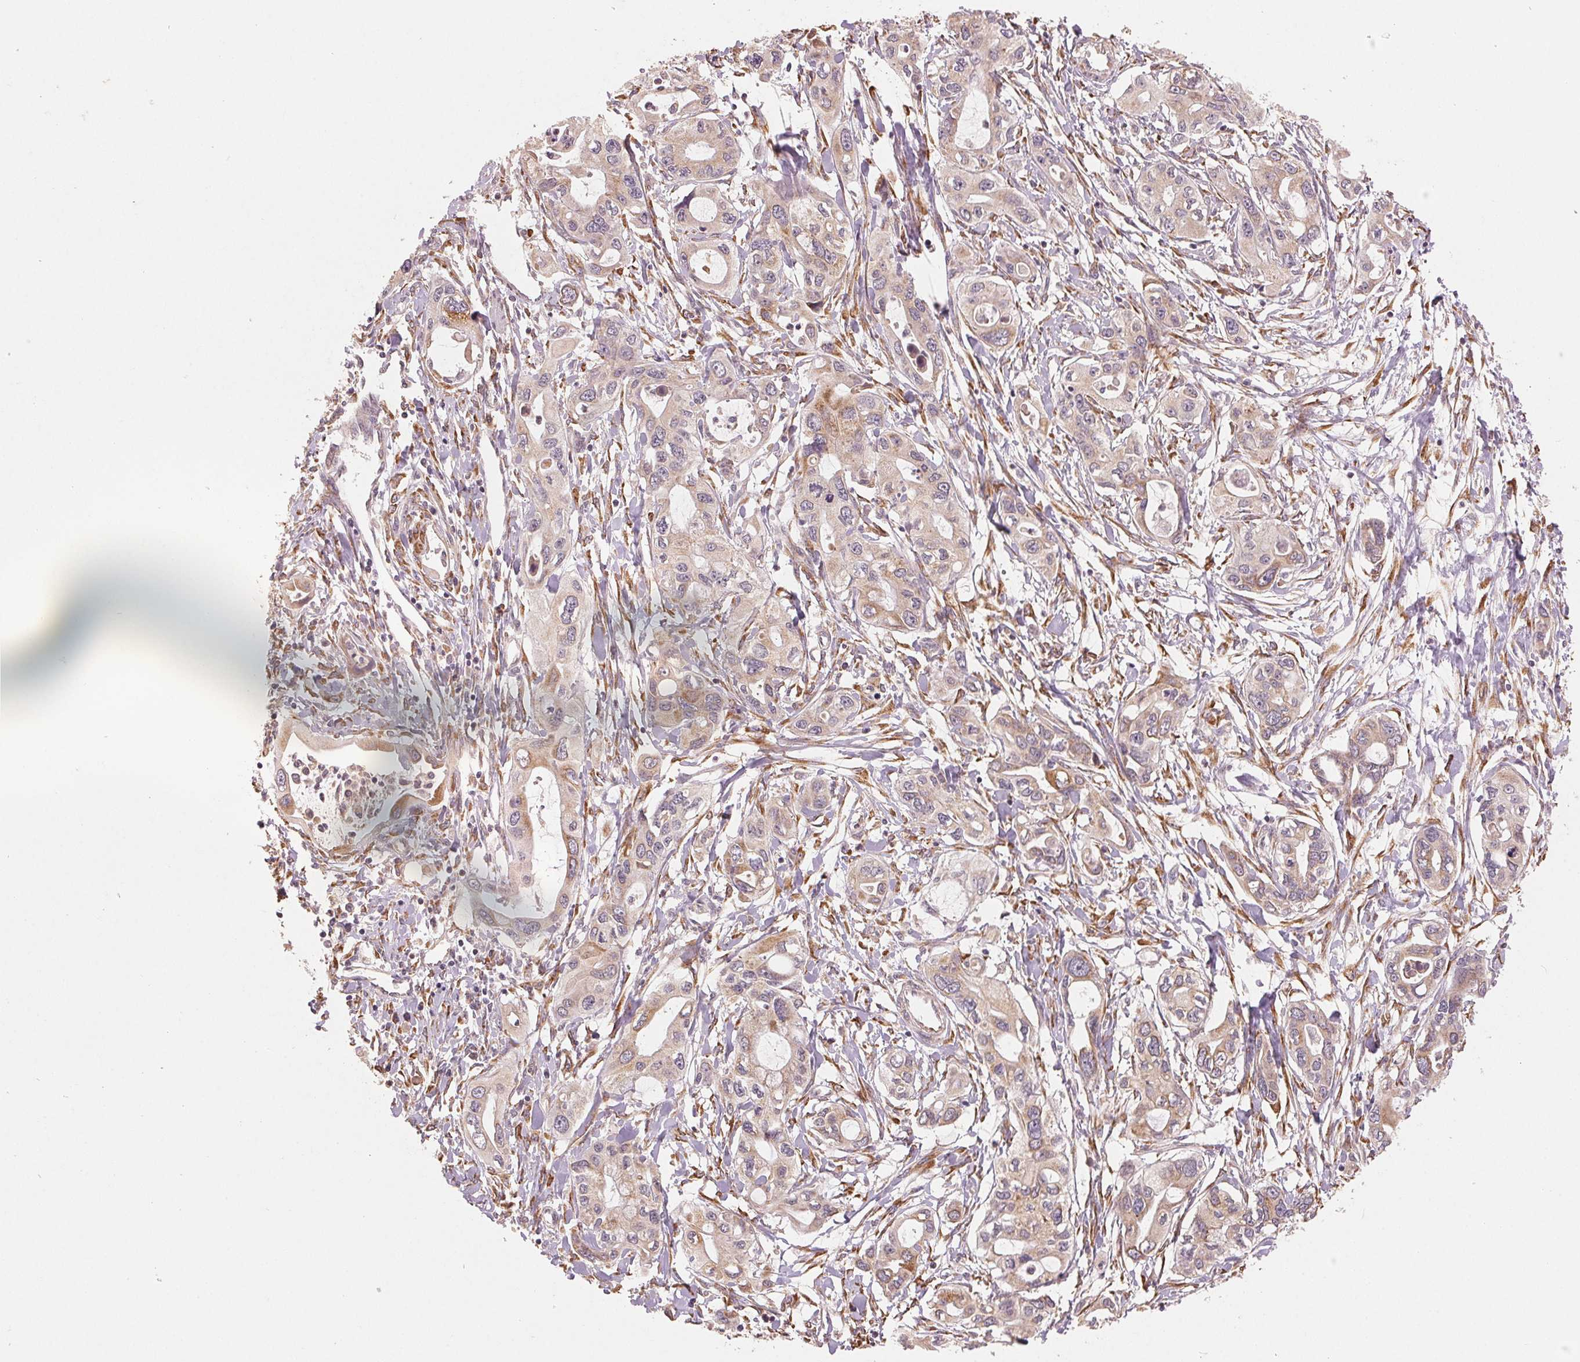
{"staining": {"intensity": "weak", "quantity": ">75%", "location": "cytoplasmic/membranous"}, "tissue": "pancreatic cancer", "cell_type": "Tumor cells", "image_type": "cancer", "snomed": [{"axis": "morphology", "description": "Adenocarcinoma, NOS"}, {"axis": "topography", "description": "Pancreas"}], "caption": "There is low levels of weak cytoplasmic/membranous expression in tumor cells of pancreatic adenocarcinoma, as demonstrated by immunohistochemical staining (brown color).", "gene": "SLC20A1", "patient": {"sex": "male", "age": 60}}